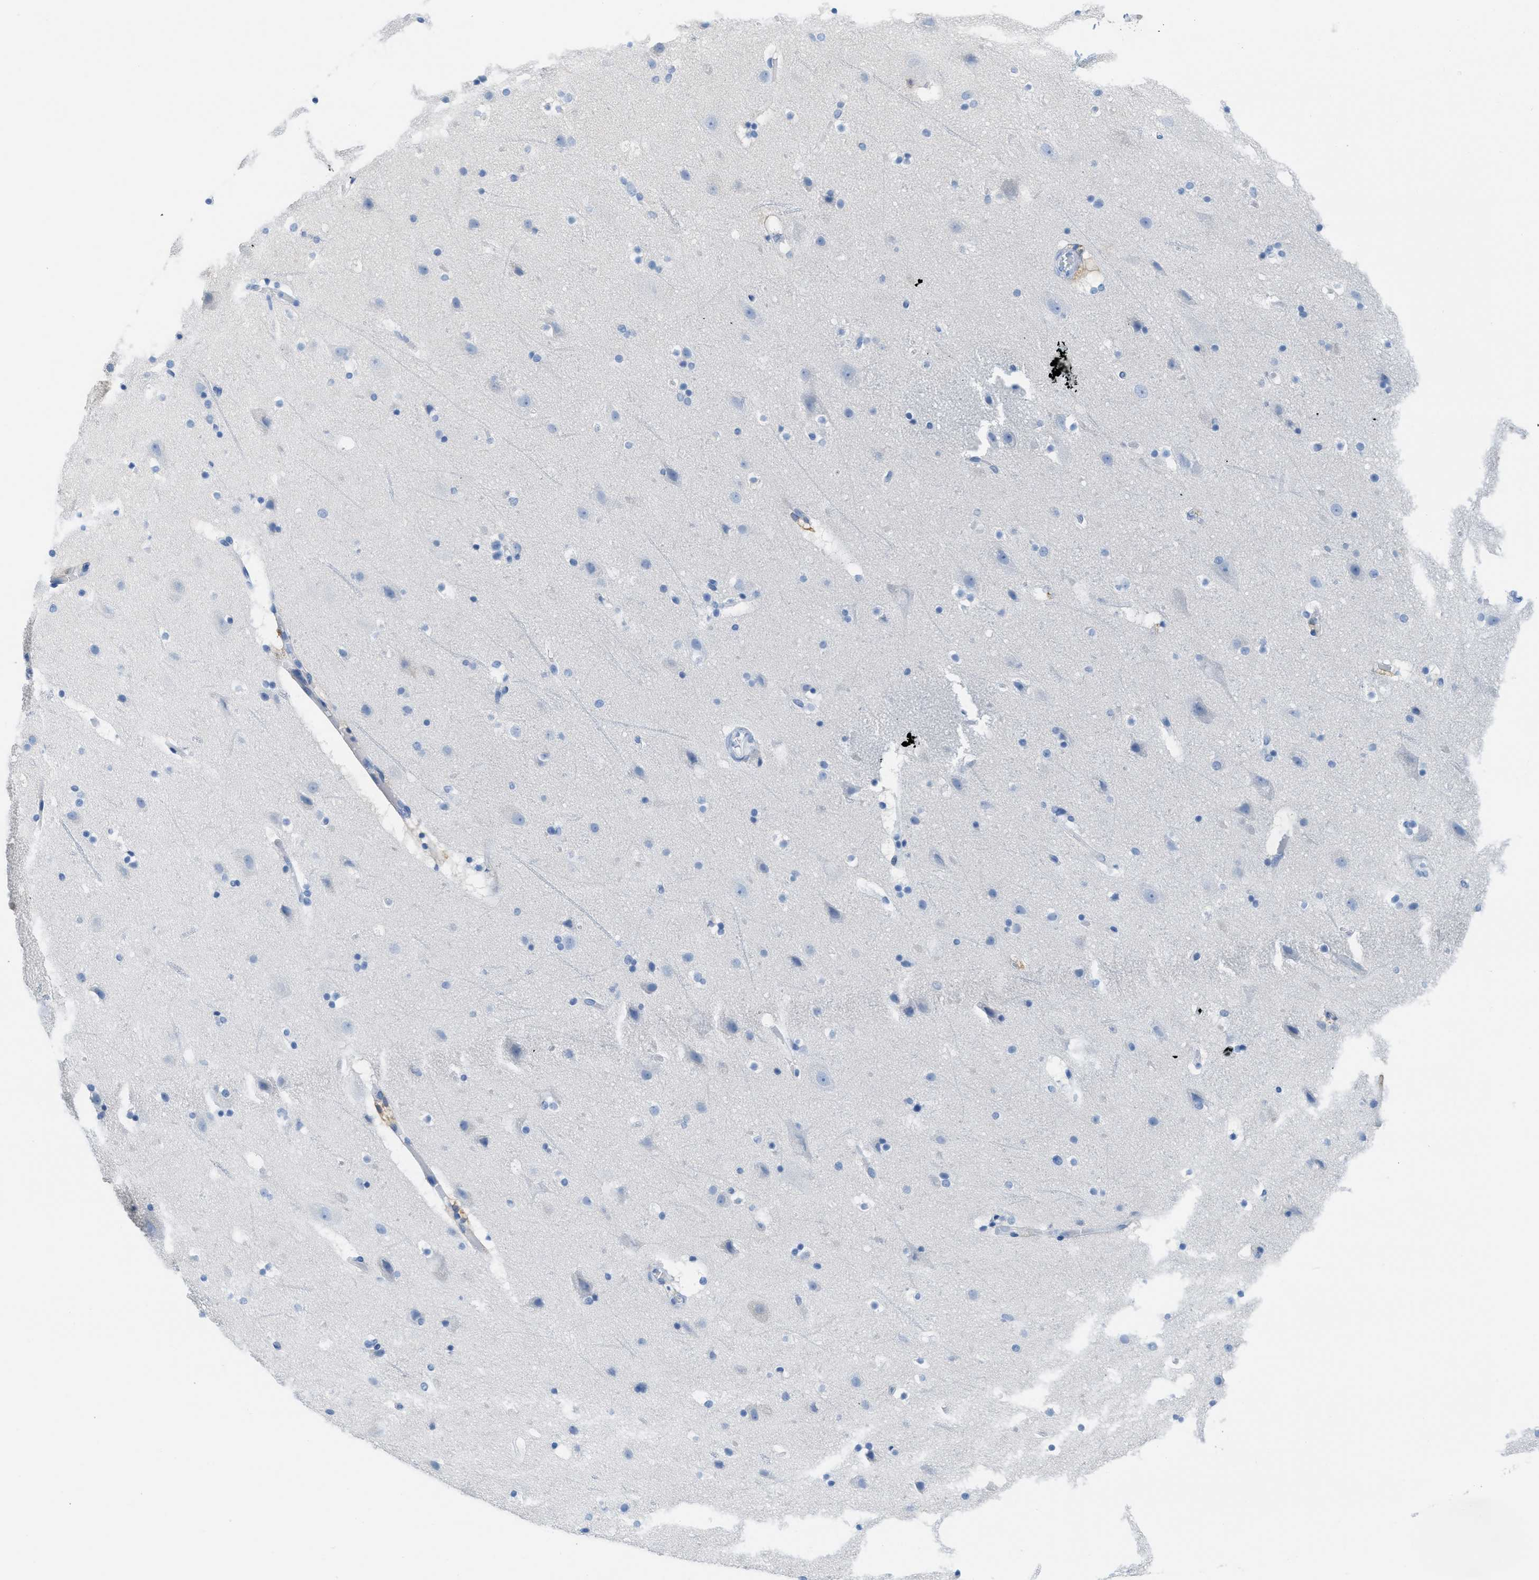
{"staining": {"intensity": "negative", "quantity": "none", "location": "none"}, "tissue": "cerebral cortex", "cell_type": "Endothelial cells", "image_type": "normal", "snomed": [{"axis": "morphology", "description": "Normal tissue, NOS"}, {"axis": "topography", "description": "Cerebral cortex"}], "caption": "This is an IHC micrograph of unremarkable cerebral cortex. There is no staining in endothelial cells.", "gene": "ASGR1", "patient": {"sex": "male", "age": 45}}